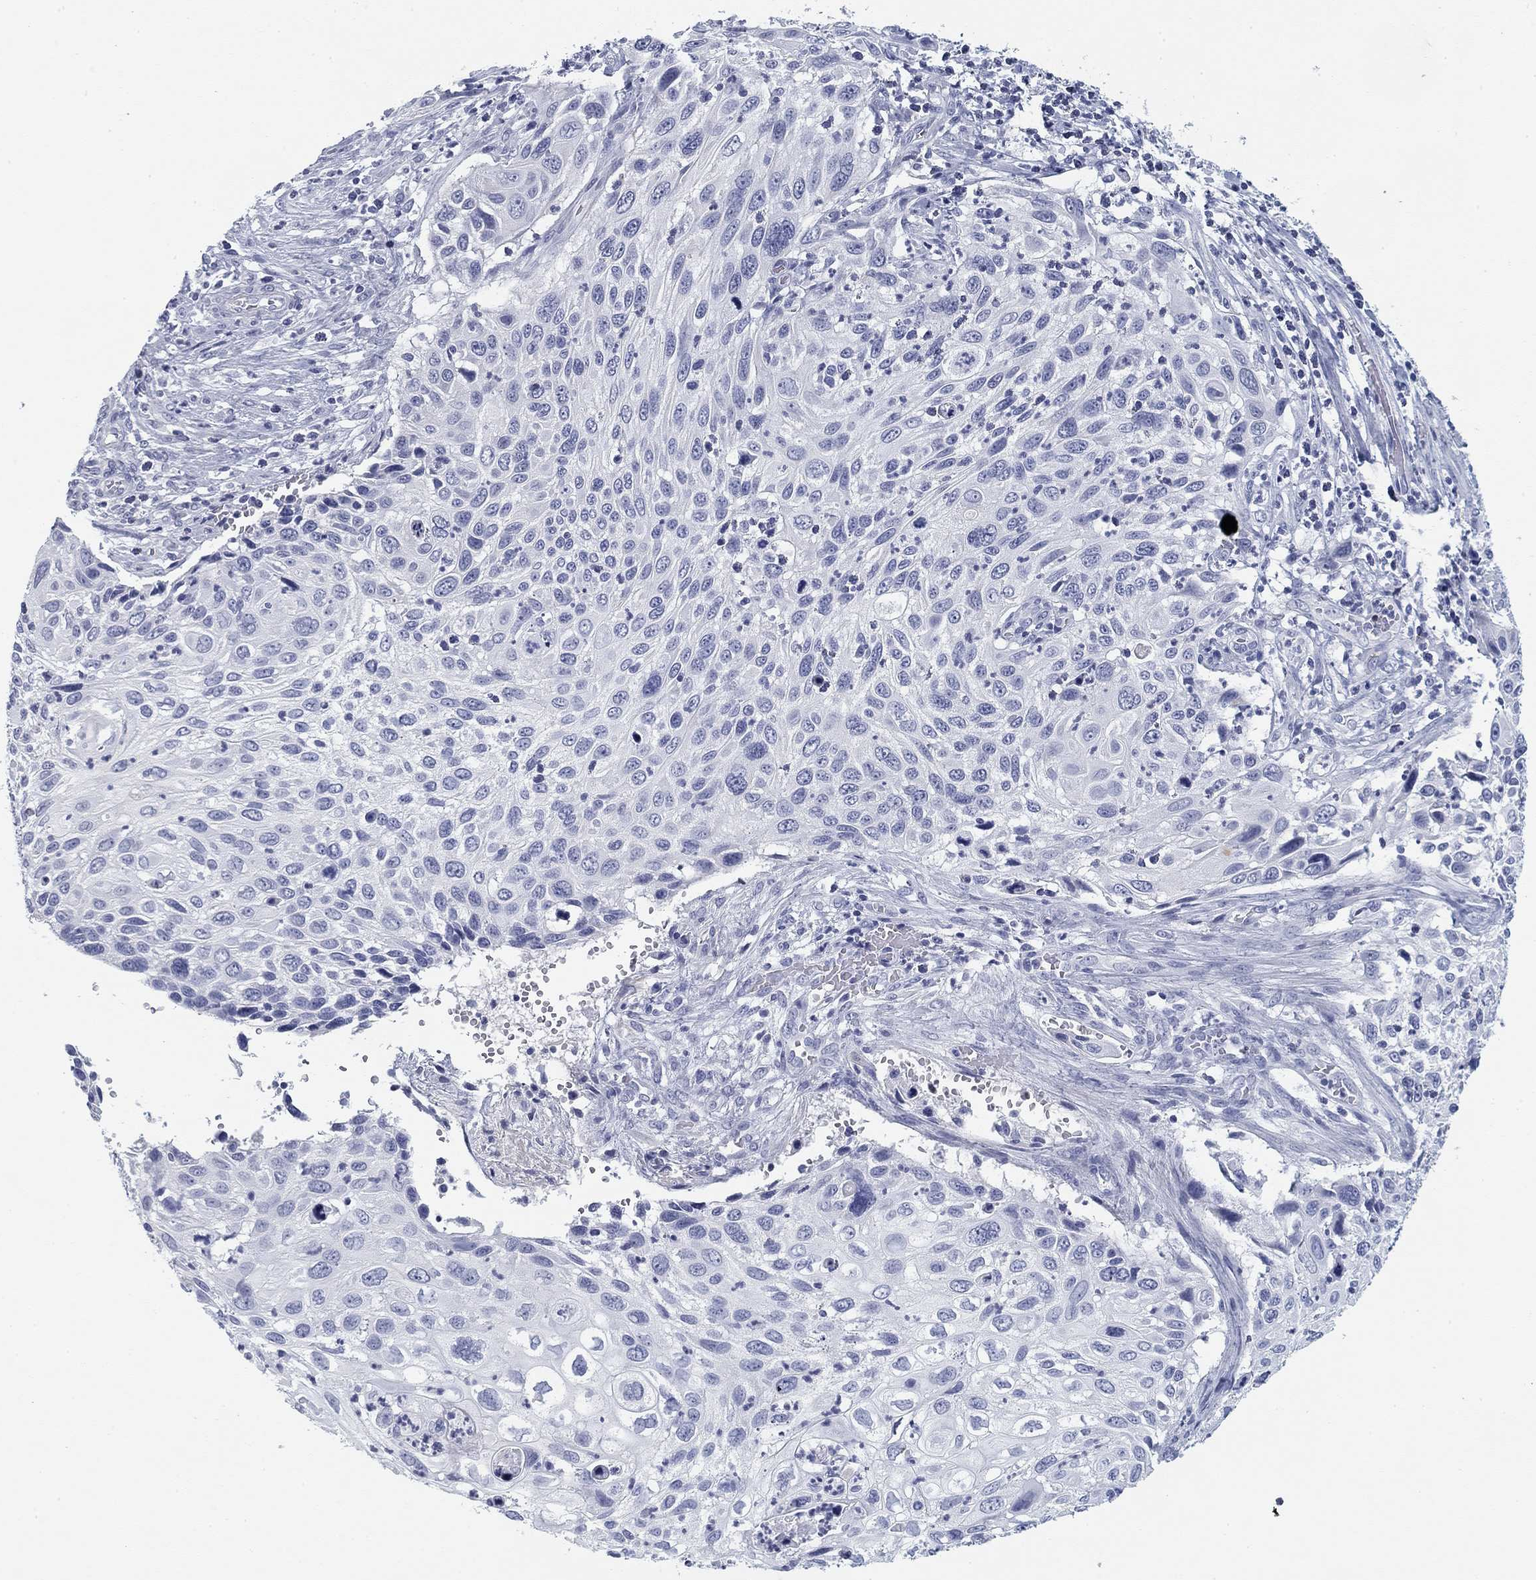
{"staining": {"intensity": "negative", "quantity": "none", "location": "none"}, "tissue": "cervical cancer", "cell_type": "Tumor cells", "image_type": "cancer", "snomed": [{"axis": "morphology", "description": "Squamous cell carcinoma, NOS"}, {"axis": "topography", "description": "Cervix"}], "caption": "Protein analysis of squamous cell carcinoma (cervical) displays no significant staining in tumor cells.", "gene": "CD79B", "patient": {"sex": "female", "age": 70}}